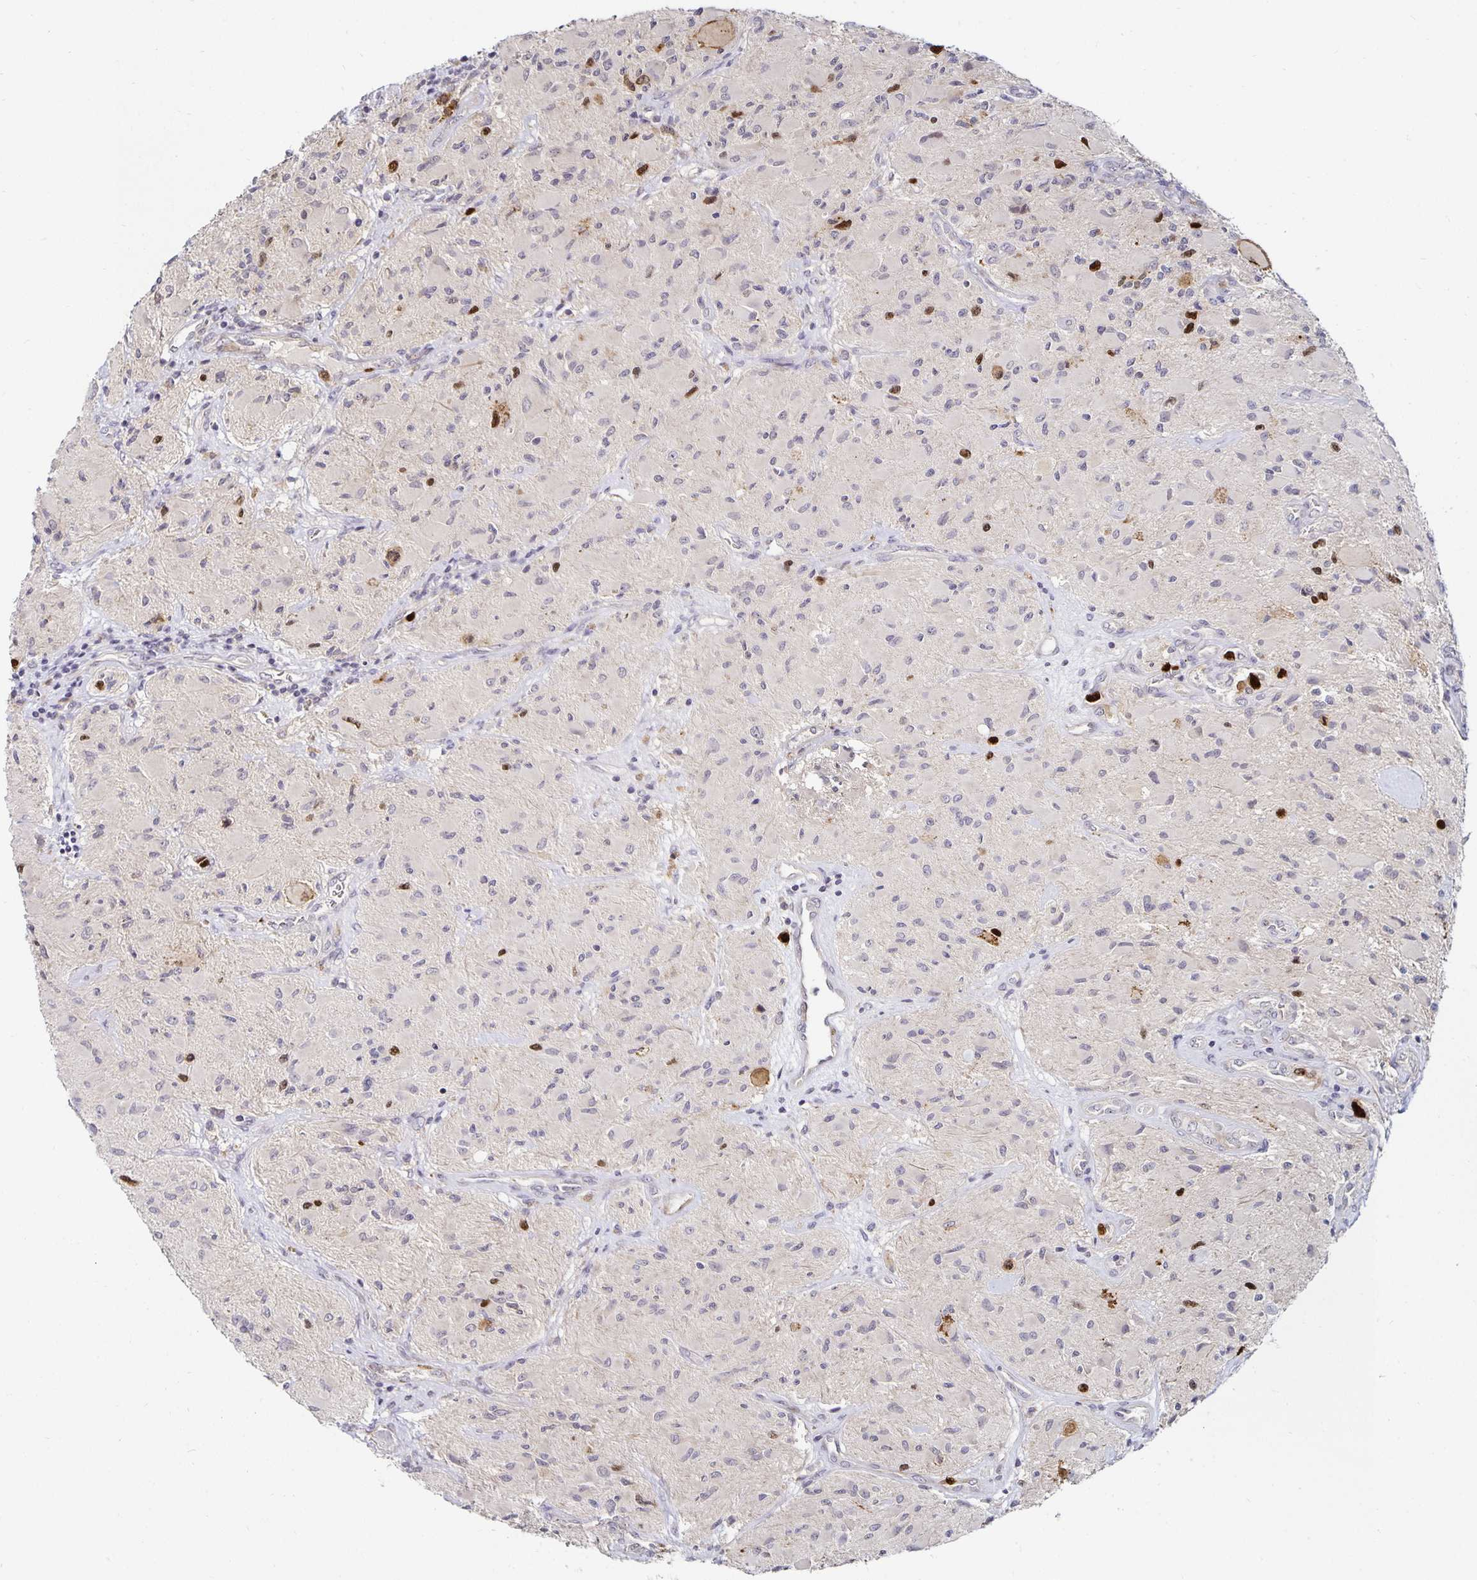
{"staining": {"intensity": "strong", "quantity": "<25%", "location": "nuclear"}, "tissue": "glioma", "cell_type": "Tumor cells", "image_type": "cancer", "snomed": [{"axis": "morphology", "description": "Glioma, malignant, High grade"}, {"axis": "topography", "description": "Brain"}], "caption": "Immunohistochemical staining of human glioma reveals medium levels of strong nuclear staining in approximately <25% of tumor cells.", "gene": "ANLN", "patient": {"sex": "female", "age": 65}}